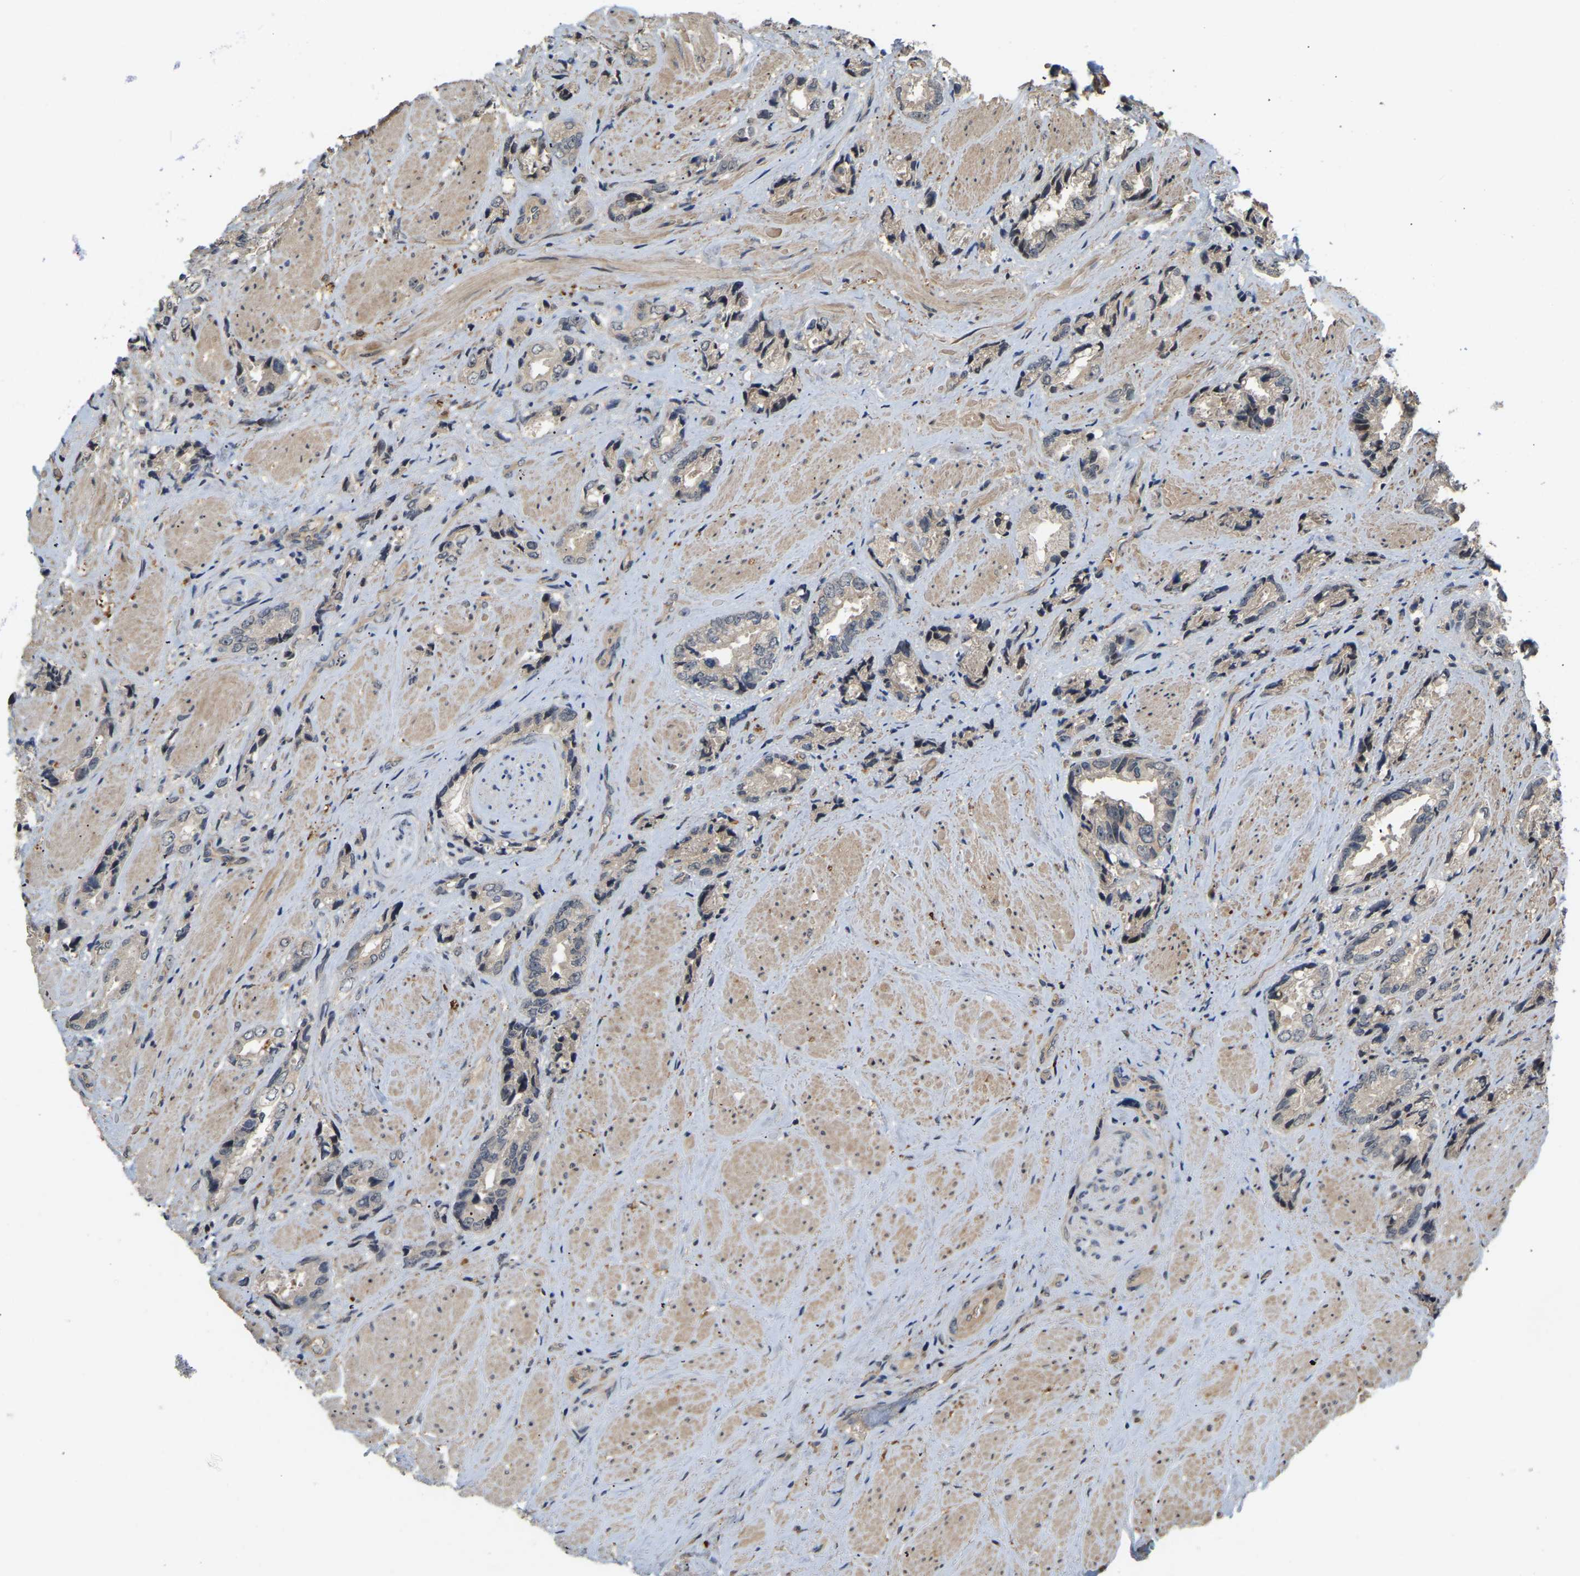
{"staining": {"intensity": "negative", "quantity": "none", "location": "none"}, "tissue": "prostate cancer", "cell_type": "Tumor cells", "image_type": "cancer", "snomed": [{"axis": "morphology", "description": "Adenocarcinoma, High grade"}, {"axis": "topography", "description": "Prostate"}], "caption": "Tumor cells show no significant protein staining in prostate cancer.", "gene": "LIMK2", "patient": {"sex": "male", "age": 61}}